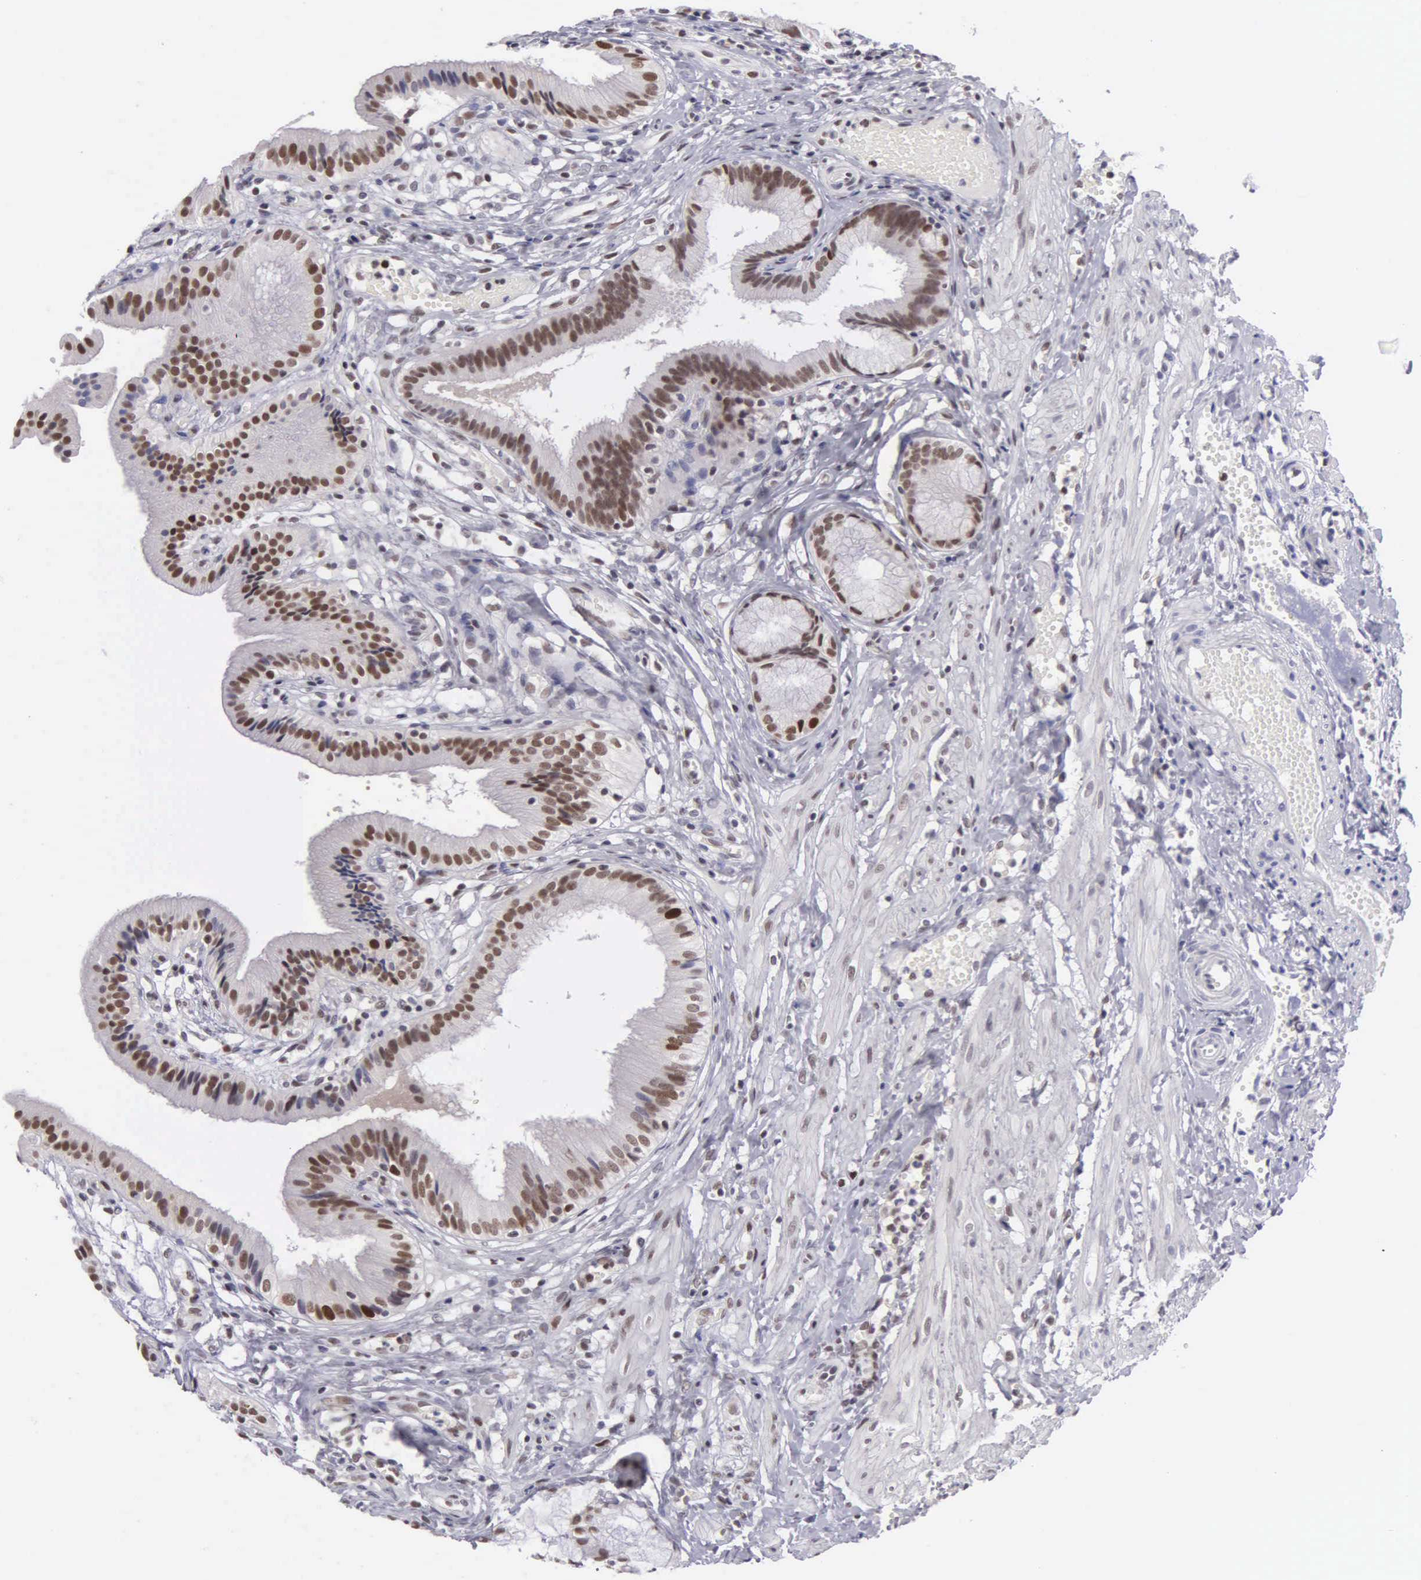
{"staining": {"intensity": "moderate", "quantity": ">75%", "location": "nuclear"}, "tissue": "gallbladder", "cell_type": "Glandular cells", "image_type": "normal", "snomed": [{"axis": "morphology", "description": "Normal tissue, NOS"}, {"axis": "topography", "description": "Gallbladder"}], "caption": "Normal gallbladder reveals moderate nuclear staining in approximately >75% of glandular cells.", "gene": "UBR7", "patient": {"sex": "male", "age": 28}}